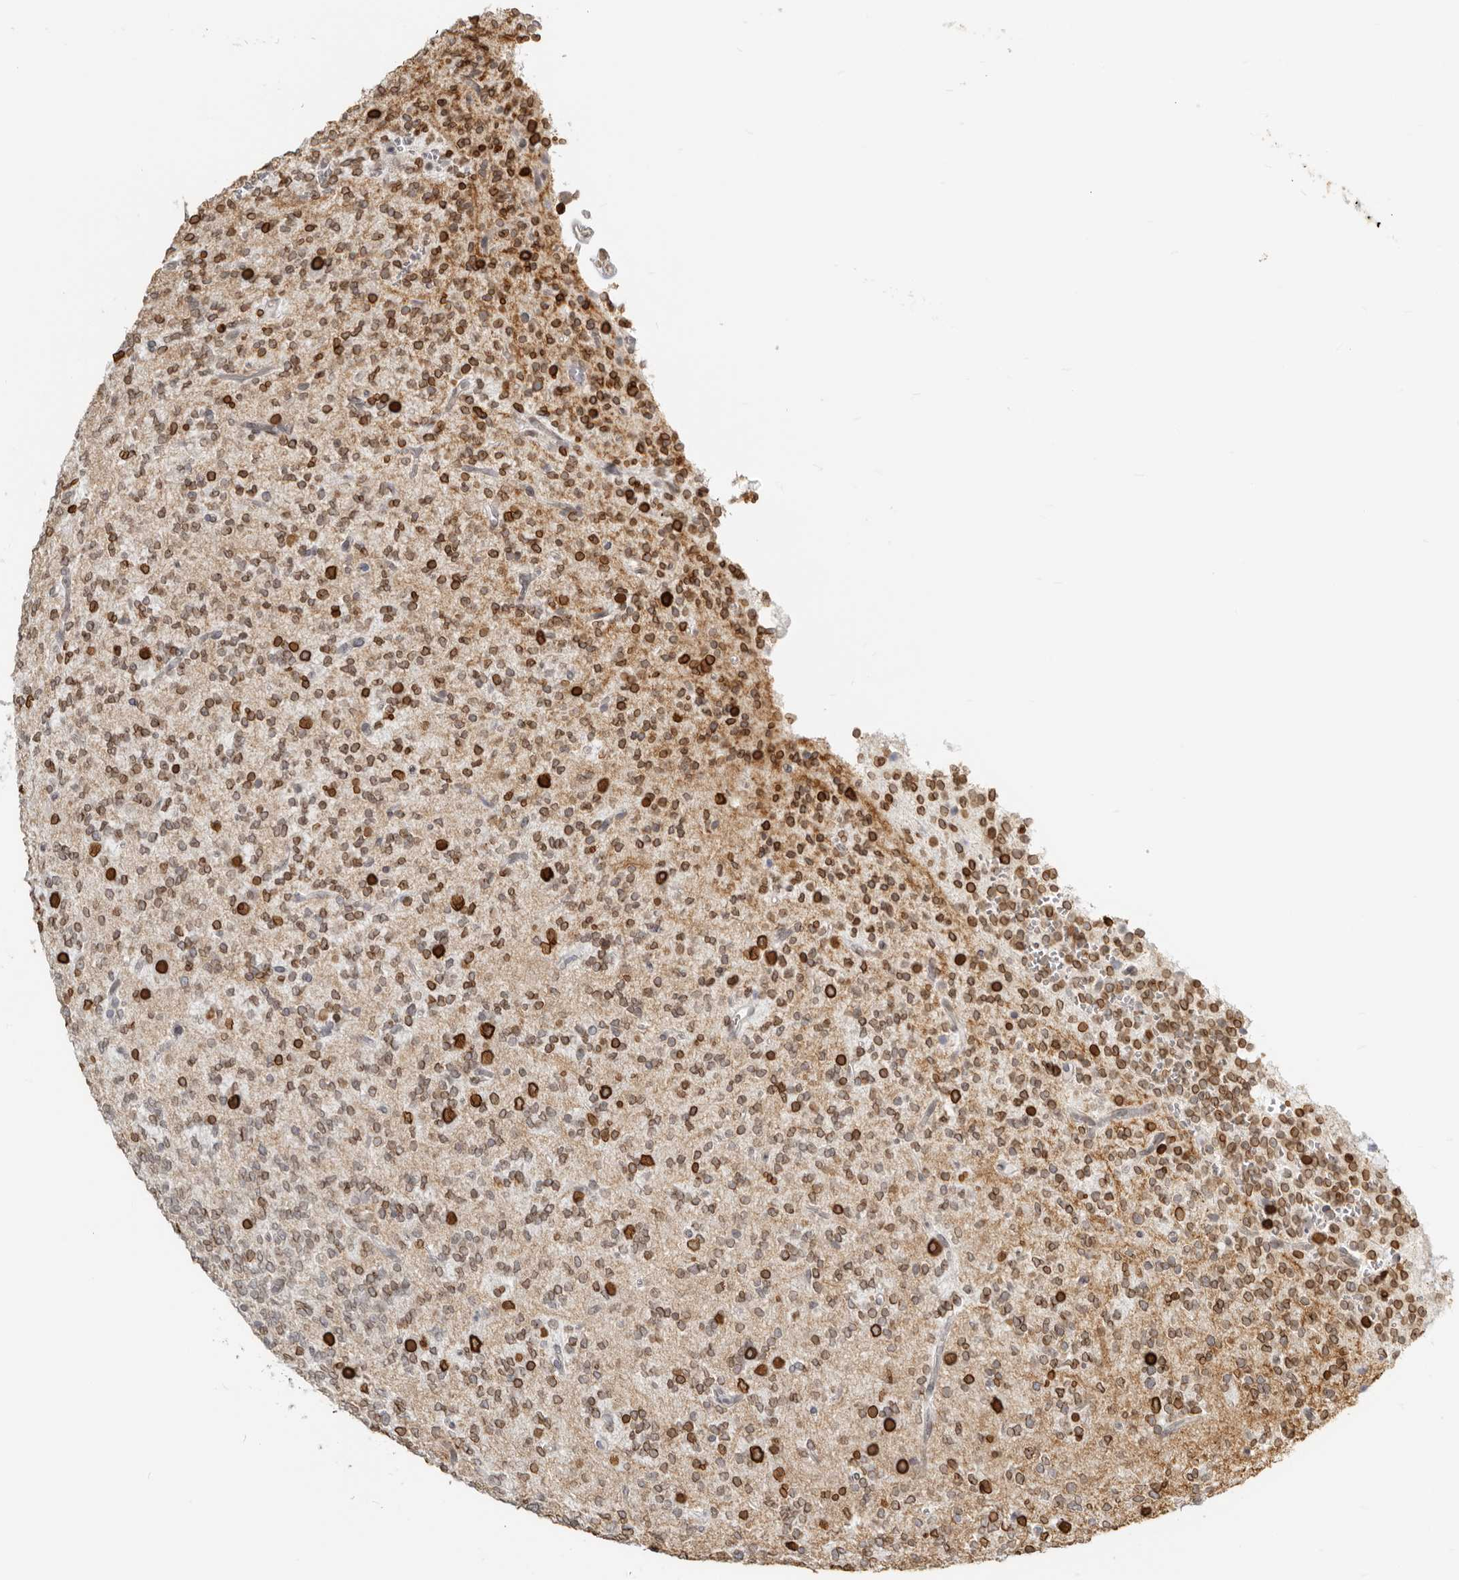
{"staining": {"intensity": "strong", "quantity": "25%-75%", "location": "cytoplasmic/membranous,nuclear"}, "tissue": "glioma", "cell_type": "Tumor cells", "image_type": "cancer", "snomed": [{"axis": "morphology", "description": "Glioma, malignant, Low grade"}, {"axis": "topography", "description": "Brain"}], "caption": "A photomicrograph showing strong cytoplasmic/membranous and nuclear expression in about 25%-75% of tumor cells in low-grade glioma (malignant), as visualized by brown immunohistochemical staining.", "gene": "NUP153", "patient": {"sex": "male", "age": 38}}